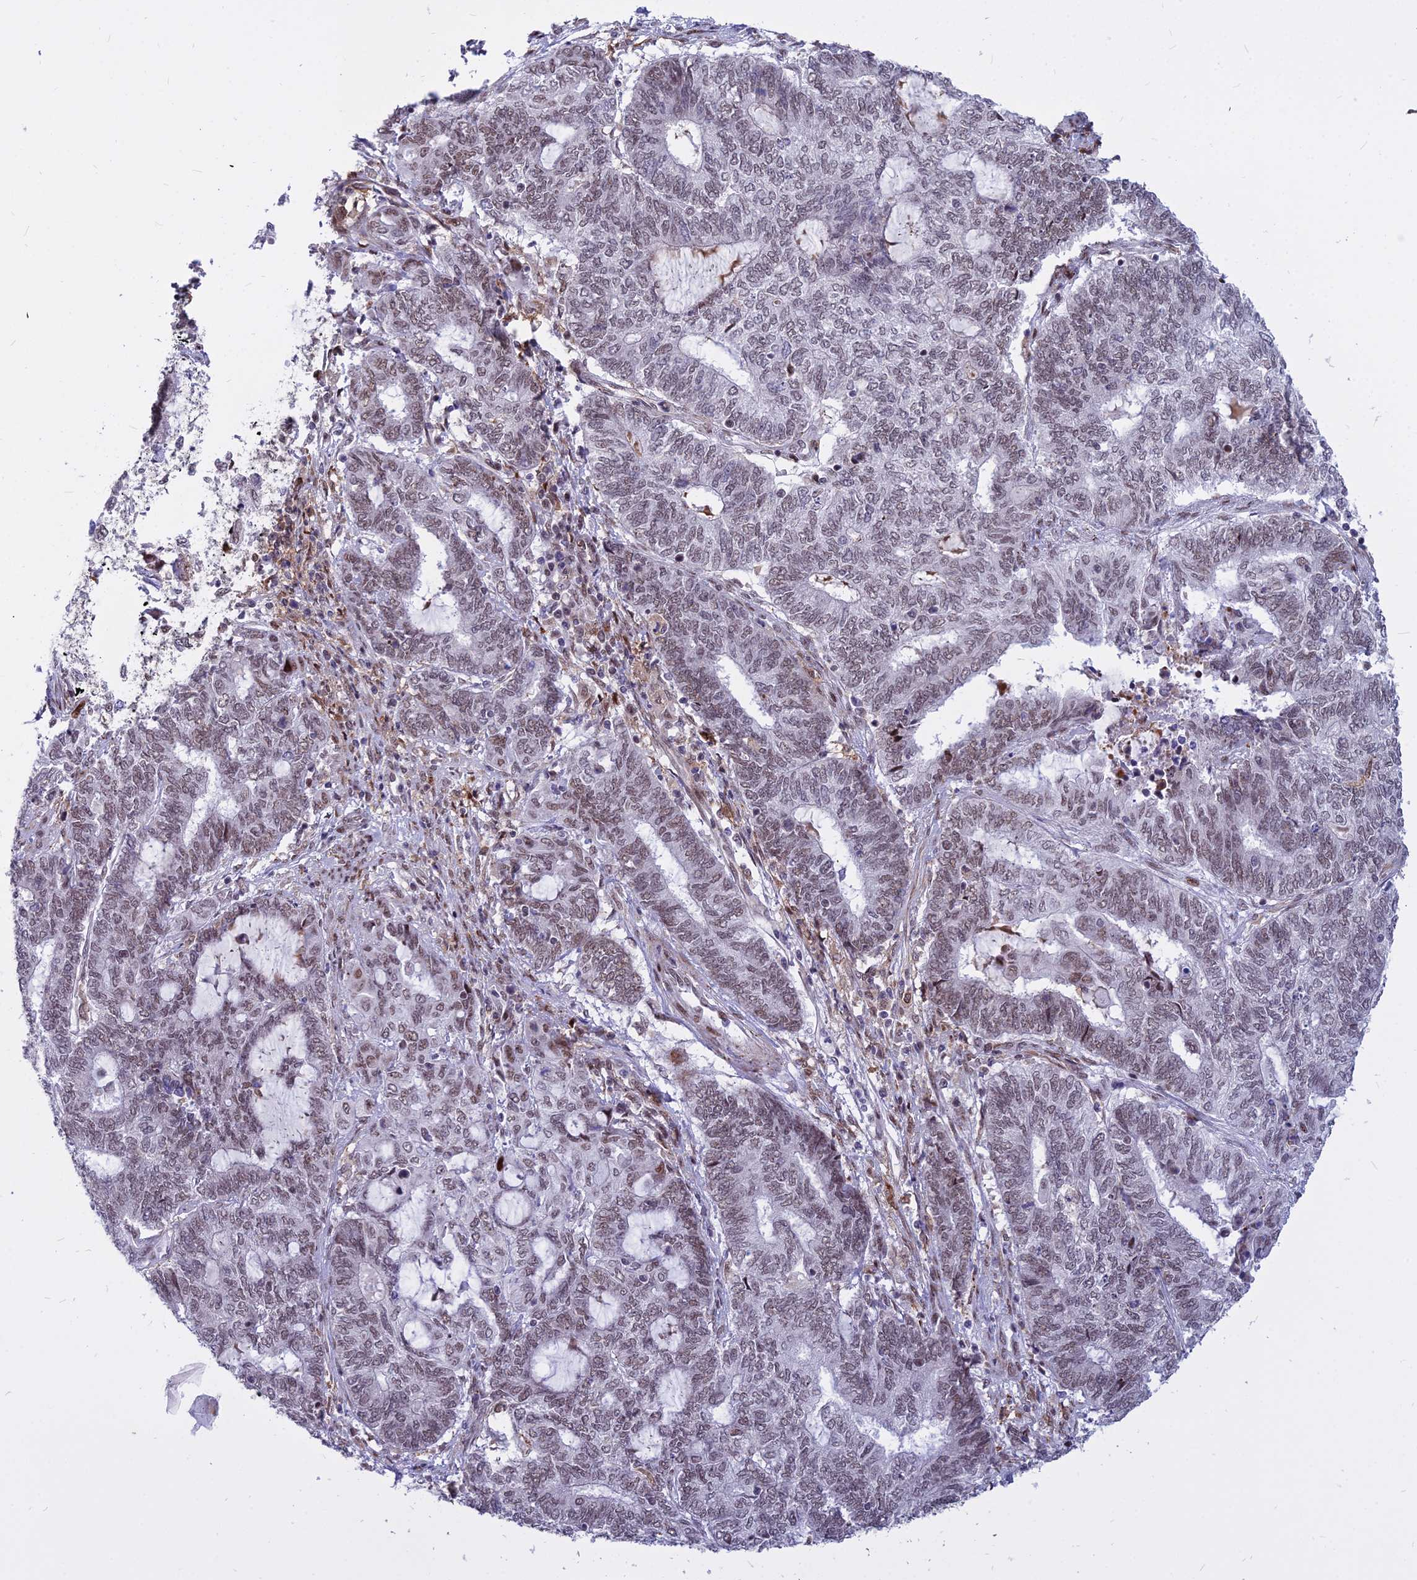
{"staining": {"intensity": "weak", "quantity": "<25%", "location": "nuclear"}, "tissue": "endometrial cancer", "cell_type": "Tumor cells", "image_type": "cancer", "snomed": [{"axis": "morphology", "description": "Adenocarcinoma, NOS"}, {"axis": "topography", "description": "Uterus"}, {"axis": "topography", "description": "Endometrium"}], "caption": "DAB (3,3'-diaminobenzidine) immunohistochemical staining of endometrial cancer (adenocarcinoma) displays no significant staining in tumor cells. The staining is performed using DAB (3,3'-diaminobenzidine) brown chromogen with nuclei counter-stained in using hematoxylin.", "gene": "ALG10", "patient": {"sex": "female", "age": 70}}